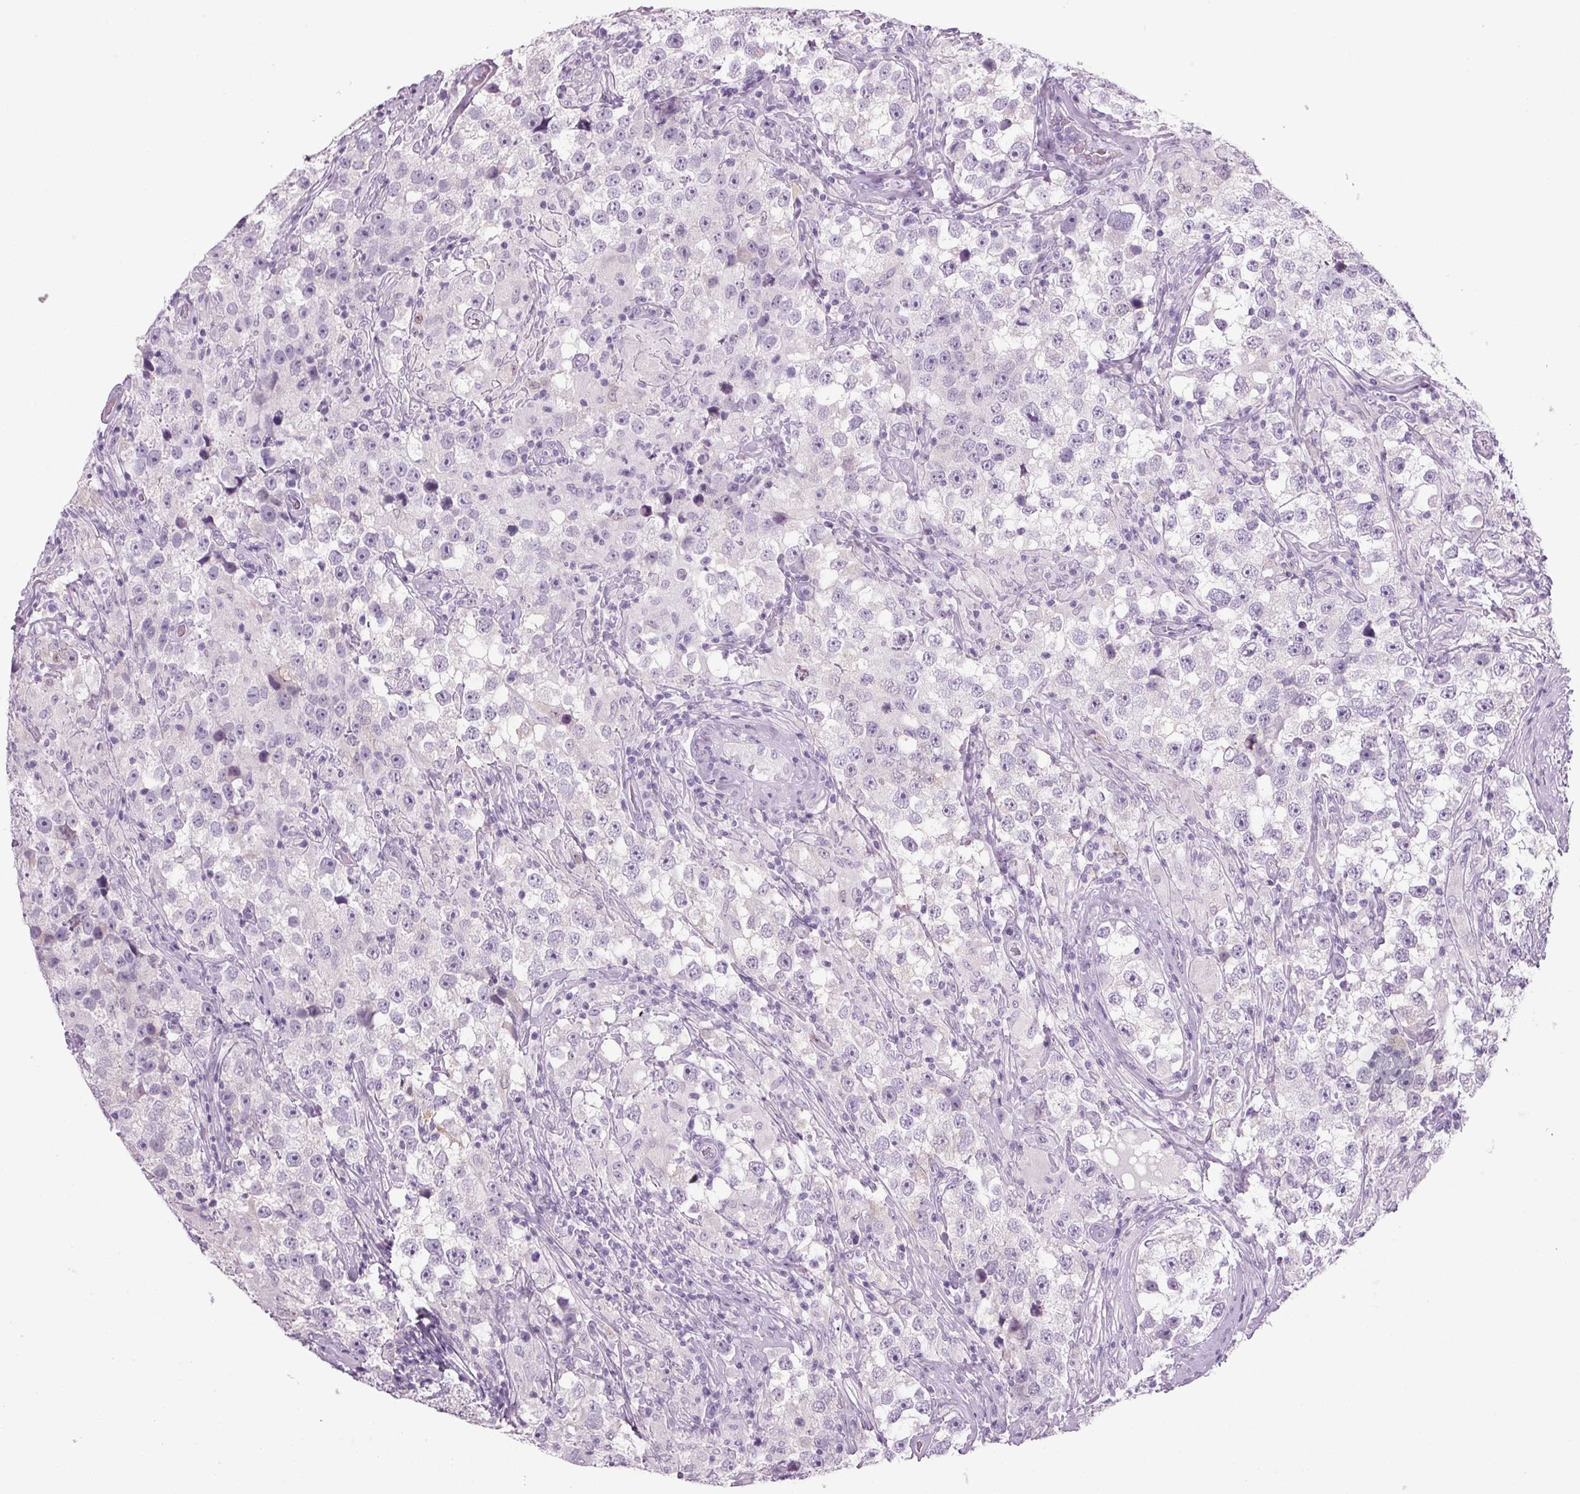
{"staining": {"intensity": "negative", "quantity": "none", "location": "none"}, "tissue": "testis cancer", "cell_type": "Tumor cells", "image_type": "cancer", "snomed": [{"axis": "morphology", "description": "Seminoma, NOS"}, {"axis": "topography", "description": "Testis"}], "caption": "Tumor cells show no significant staining in testis cancer (seminoma).", "gene": "PPP1R1A", "patient": {"sex": "male", "age": 46}}